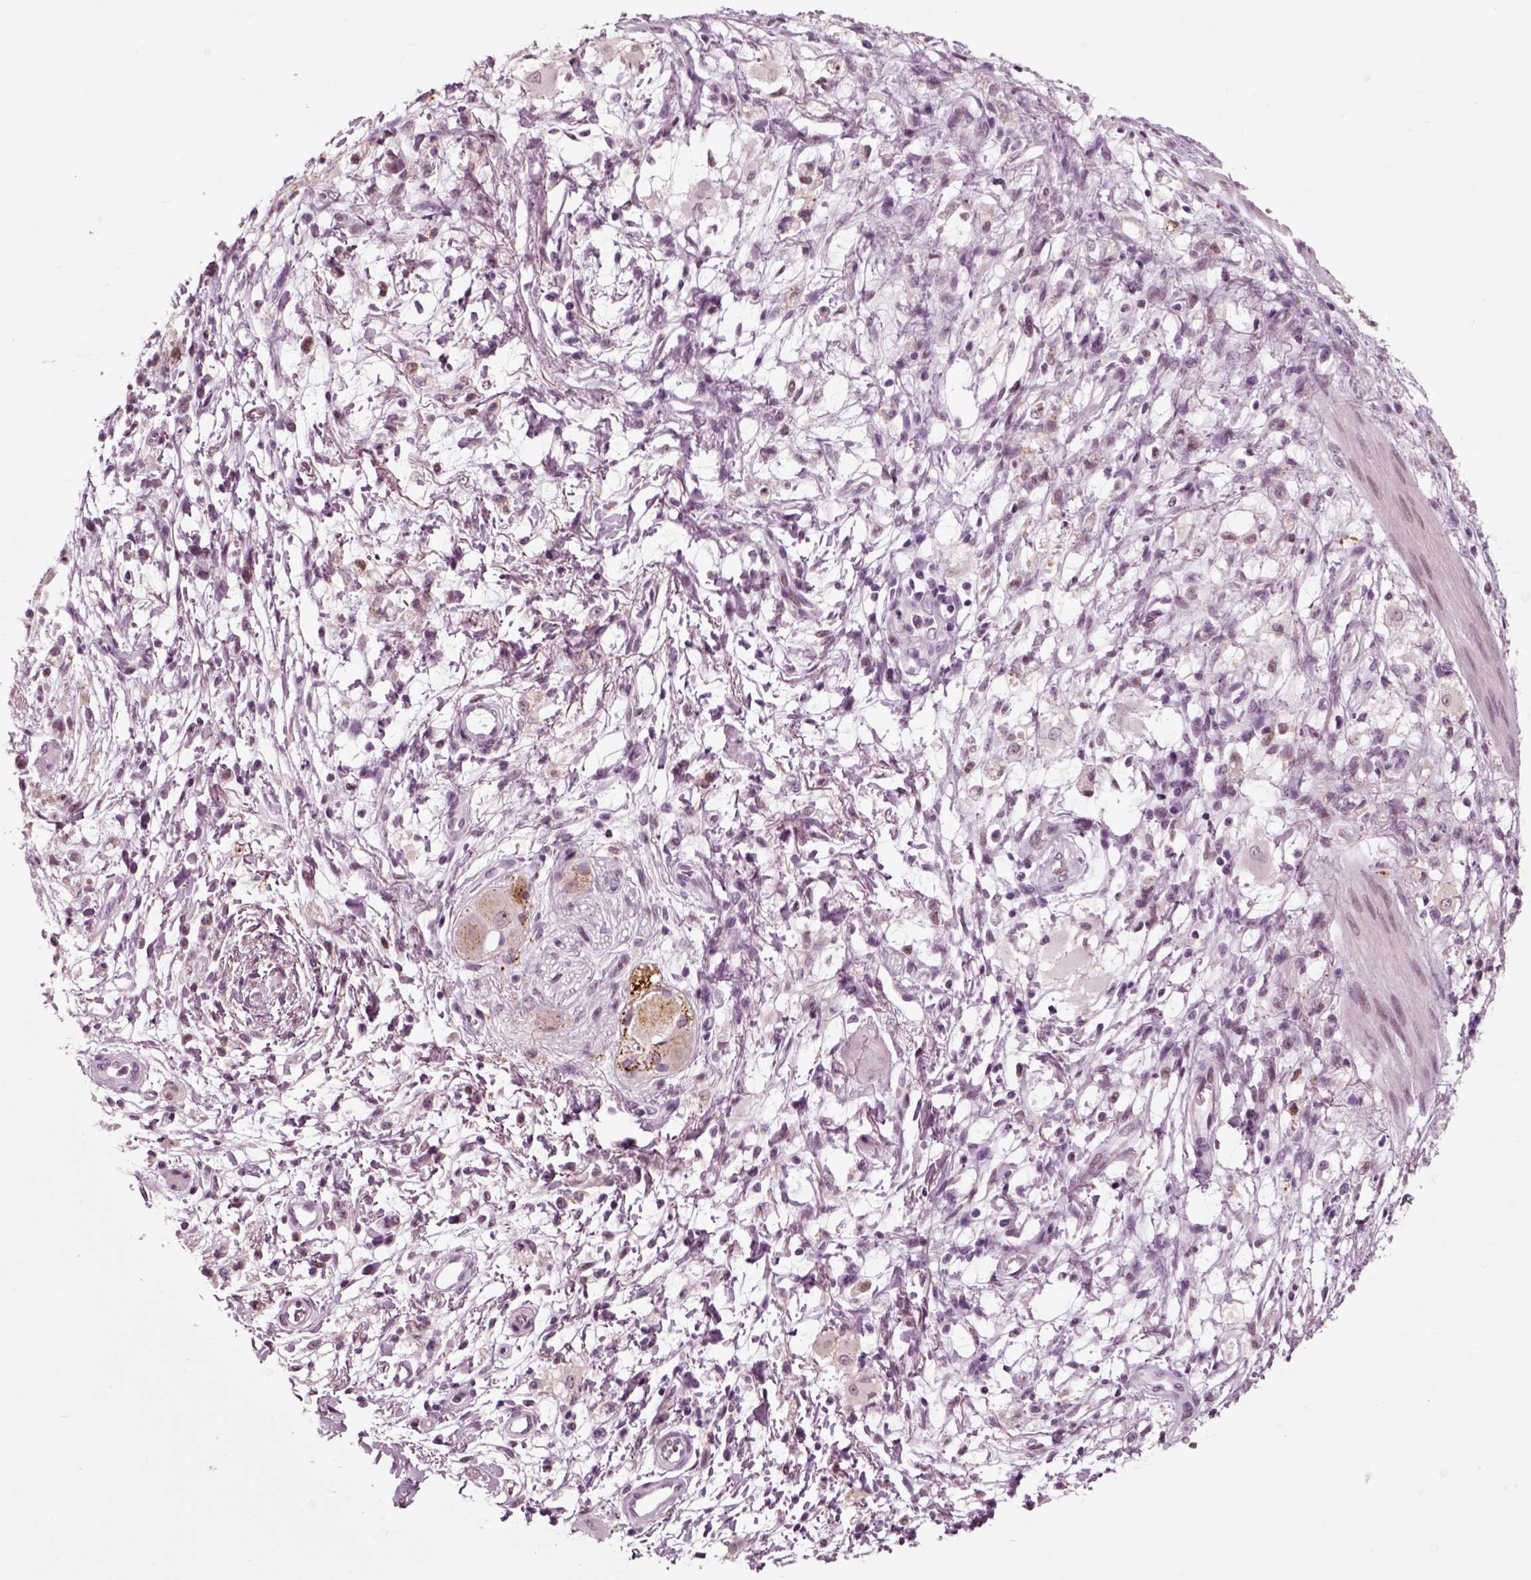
{"staining": {"intensity": "negative", "quantity": "none", "location": "none"}, "tissue": "stomach cancer", "cell_type": "Tumor cells", "image_type": "cancer", "snomed": [{"axis": "morphology", "description": "Adenocarcinoma, NOS"}, {"axis": "topography", "description": "Stomach"}], "caption": "Immunohistochemistry histopathology image of neoplastic tissue: human stomach adenocarcinoma stained with DAB (3,3'-diaminobenzidine) reveals no significant protein positivity in tumor cells.", "gene": "CHGB", "patient": {"sex": "female", "age": 60}}